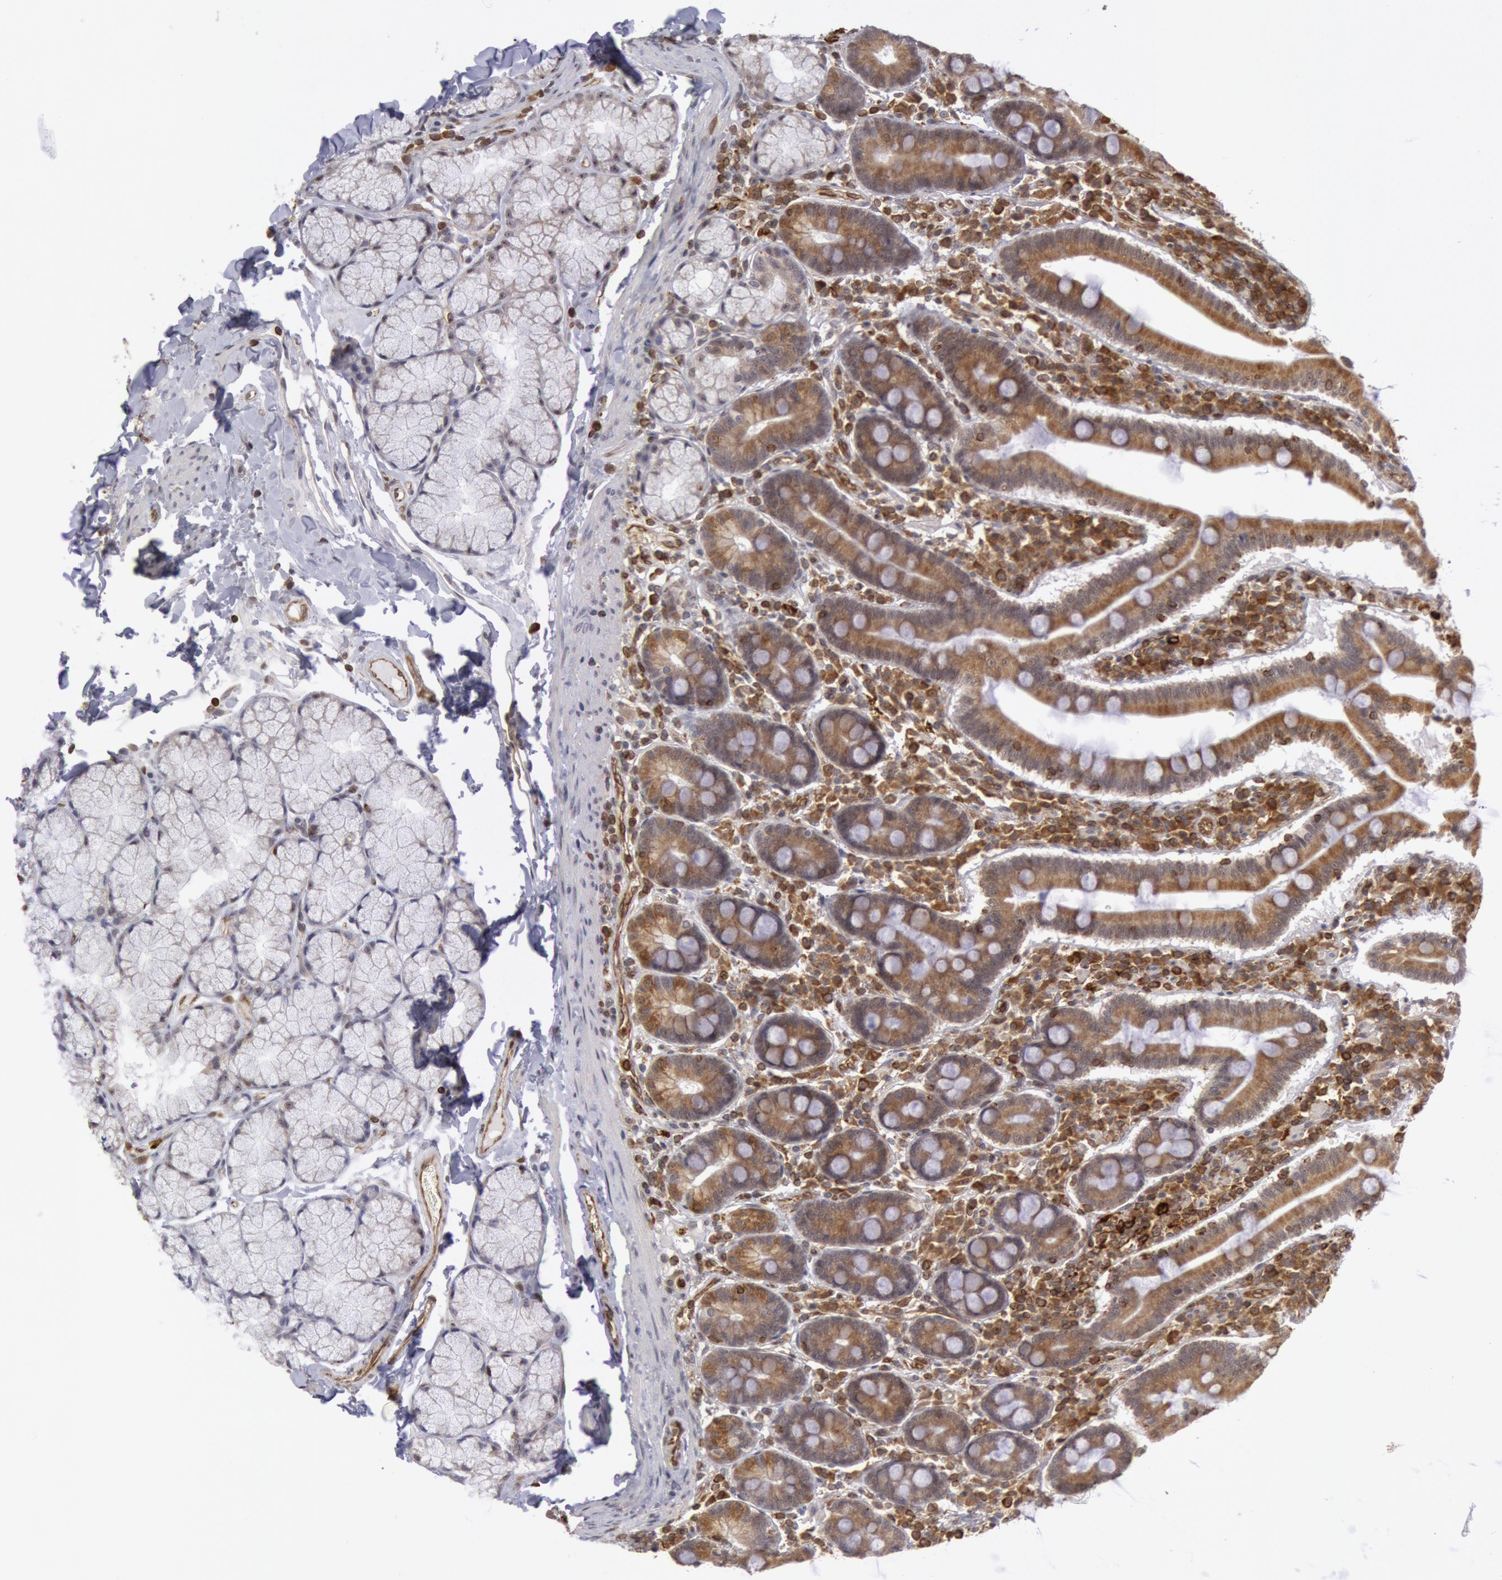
{"staining": {"intensity": "moderate", "quantity": ">75%", "location": "cytoplasmic/membranous"}, "tissue": "duodenum", "cell_type": "Glandular cells", "image_type": "normal", "snomed": [{"axis": "morphology", "description": "Normal tissue, NOS"}, {"axis": "topography", "description": "Duodenum"}], "caption": "IHC micrograph of benign duodenum stained for a protein (brown), which demonstrates medium levels of moderate cytoplasmic/membranous positivity in approximately >75% of glandular cells.", "gene": "ENSG00000250264", "patient": {"sex": "male", "age": 50}}